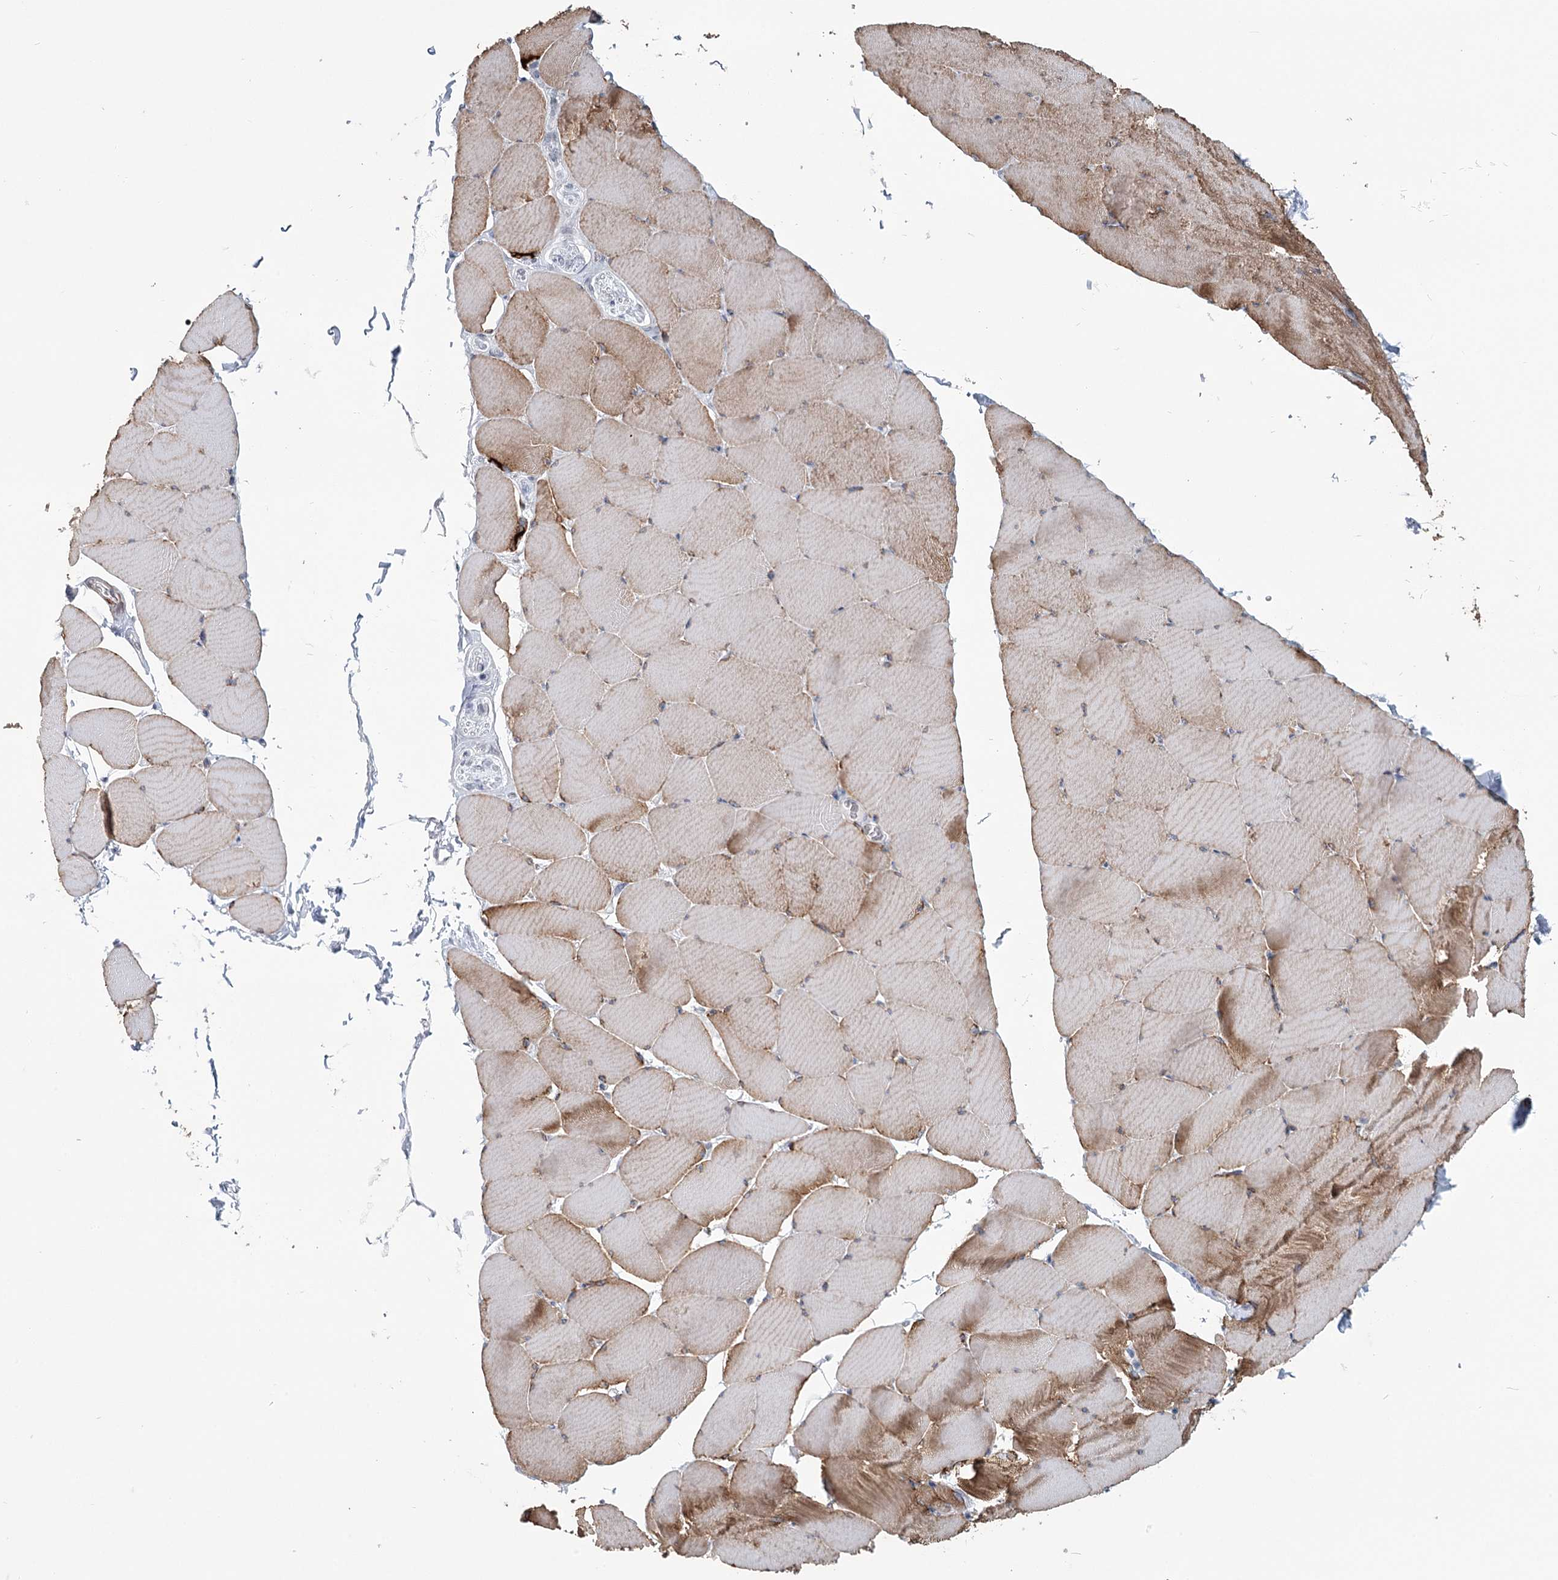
{"staining": {"intensity": "moderate", "quantity": "25%-75%", "location": "cytoplasmic/membranous"}, "tissue": "skeletal muscle", "cell_type": "Myocytes", "image_type": "normal", "snomed": [{"axis": "morphology", "description": "Normal tissue, NOS"}, {"axis": "topography", "description": "Skeletal muscle"}], "caption": "Immunohistochemical staining of normal human skeletal muscle shows 25%-75% levels of moderate cytoplasmic/membranous protein expression in approximately 25%-75% of myocytes. (Brightfield microscopy of DAB IHC at high magnification).", "gene": "TMEM70", "patient": {"sex": "male", "age": 62}}